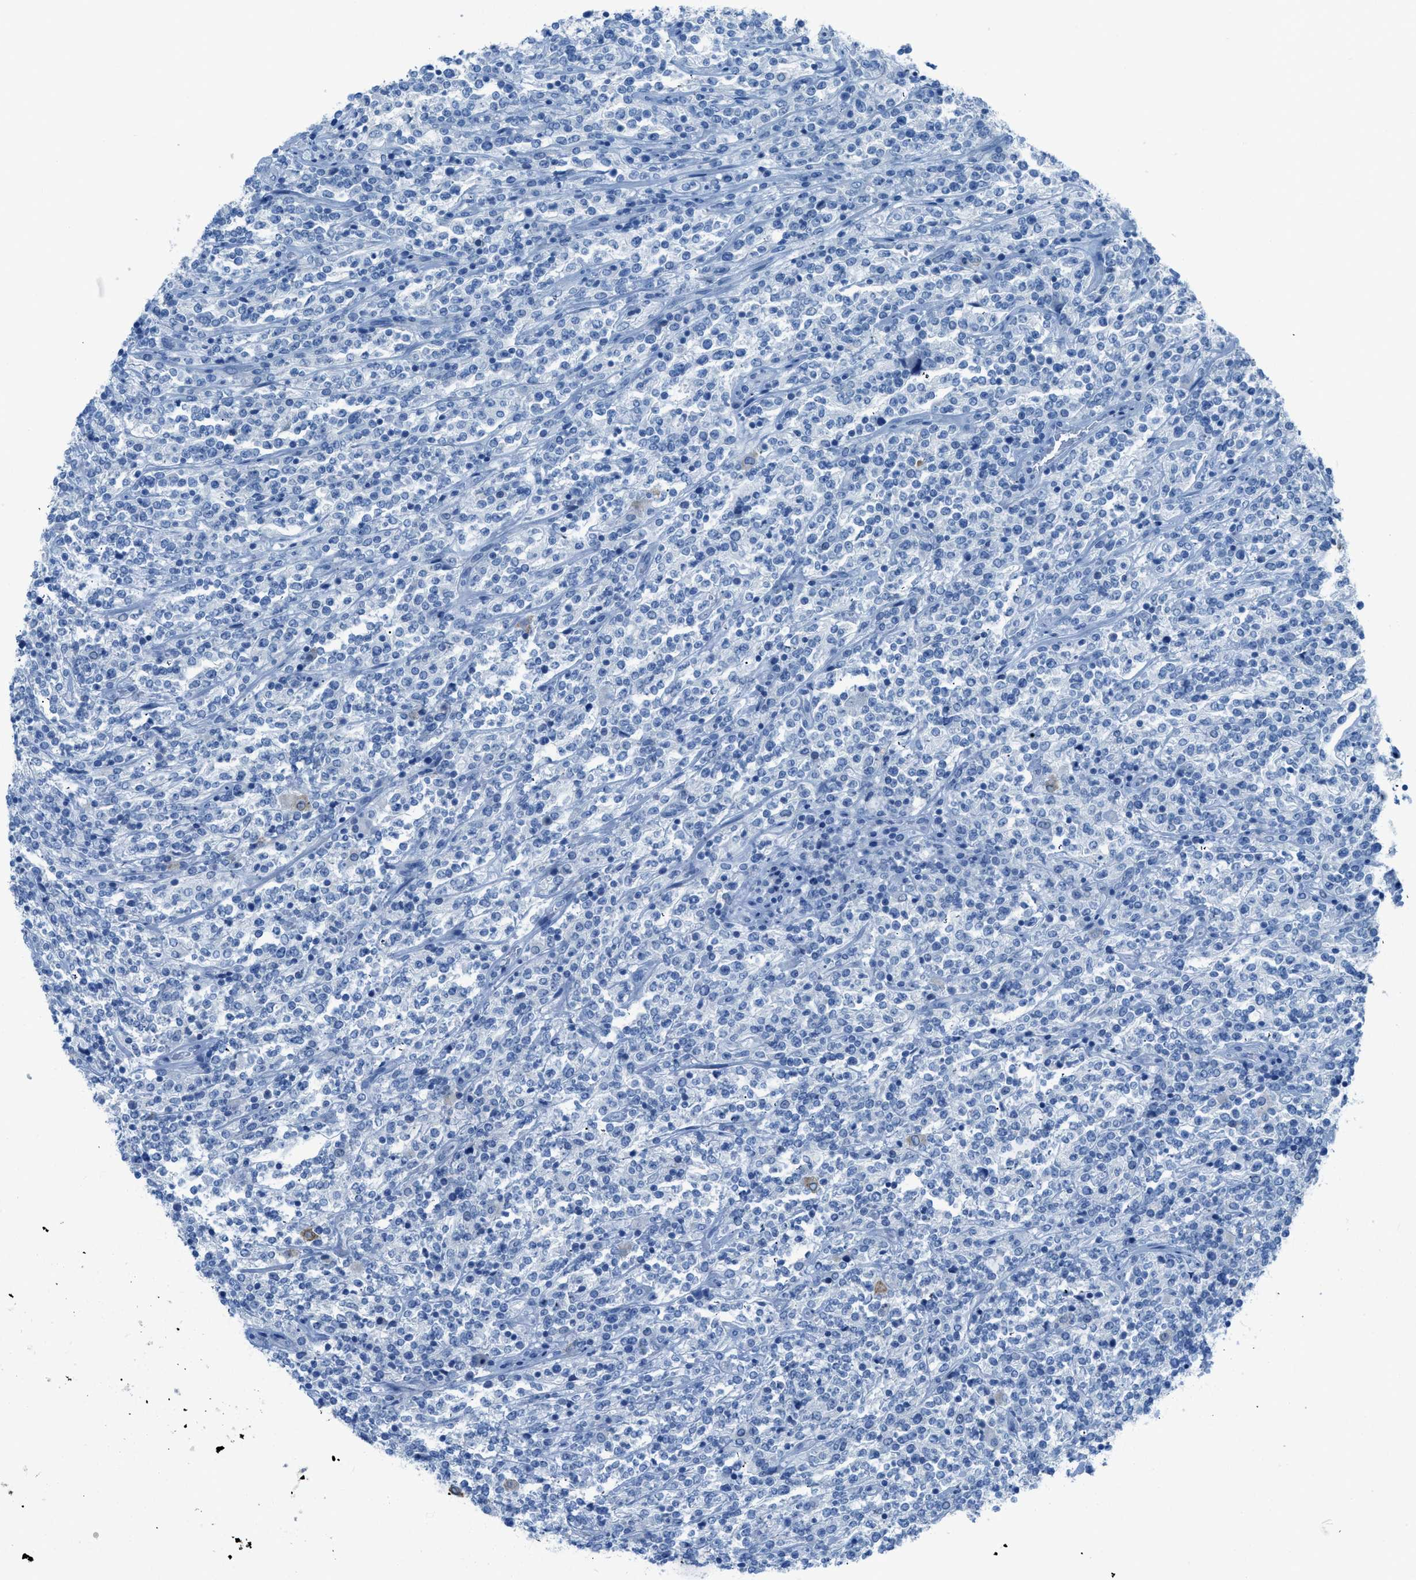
{"staining": {"intensity": "negative", "quantity": "none", "location": "none"}, "tissue": "lymphoma", "cell_type": "Tumor cells", "image_type": "cancer", "snomed": [{"axis": "morphology", "description": "Malignant lymphoma, non-Hodgkin's type, High grade"}, {"axis": "topography", "description": "Soft tissue"}], "caption": "DAB immunohistochemical staining of malignant lymphoma, non-Hodgkin's type (high-grade) shows no significant expression in tumor cells.", "gene": "ACAN", "patient": {"sex": "male", "age": 18}}